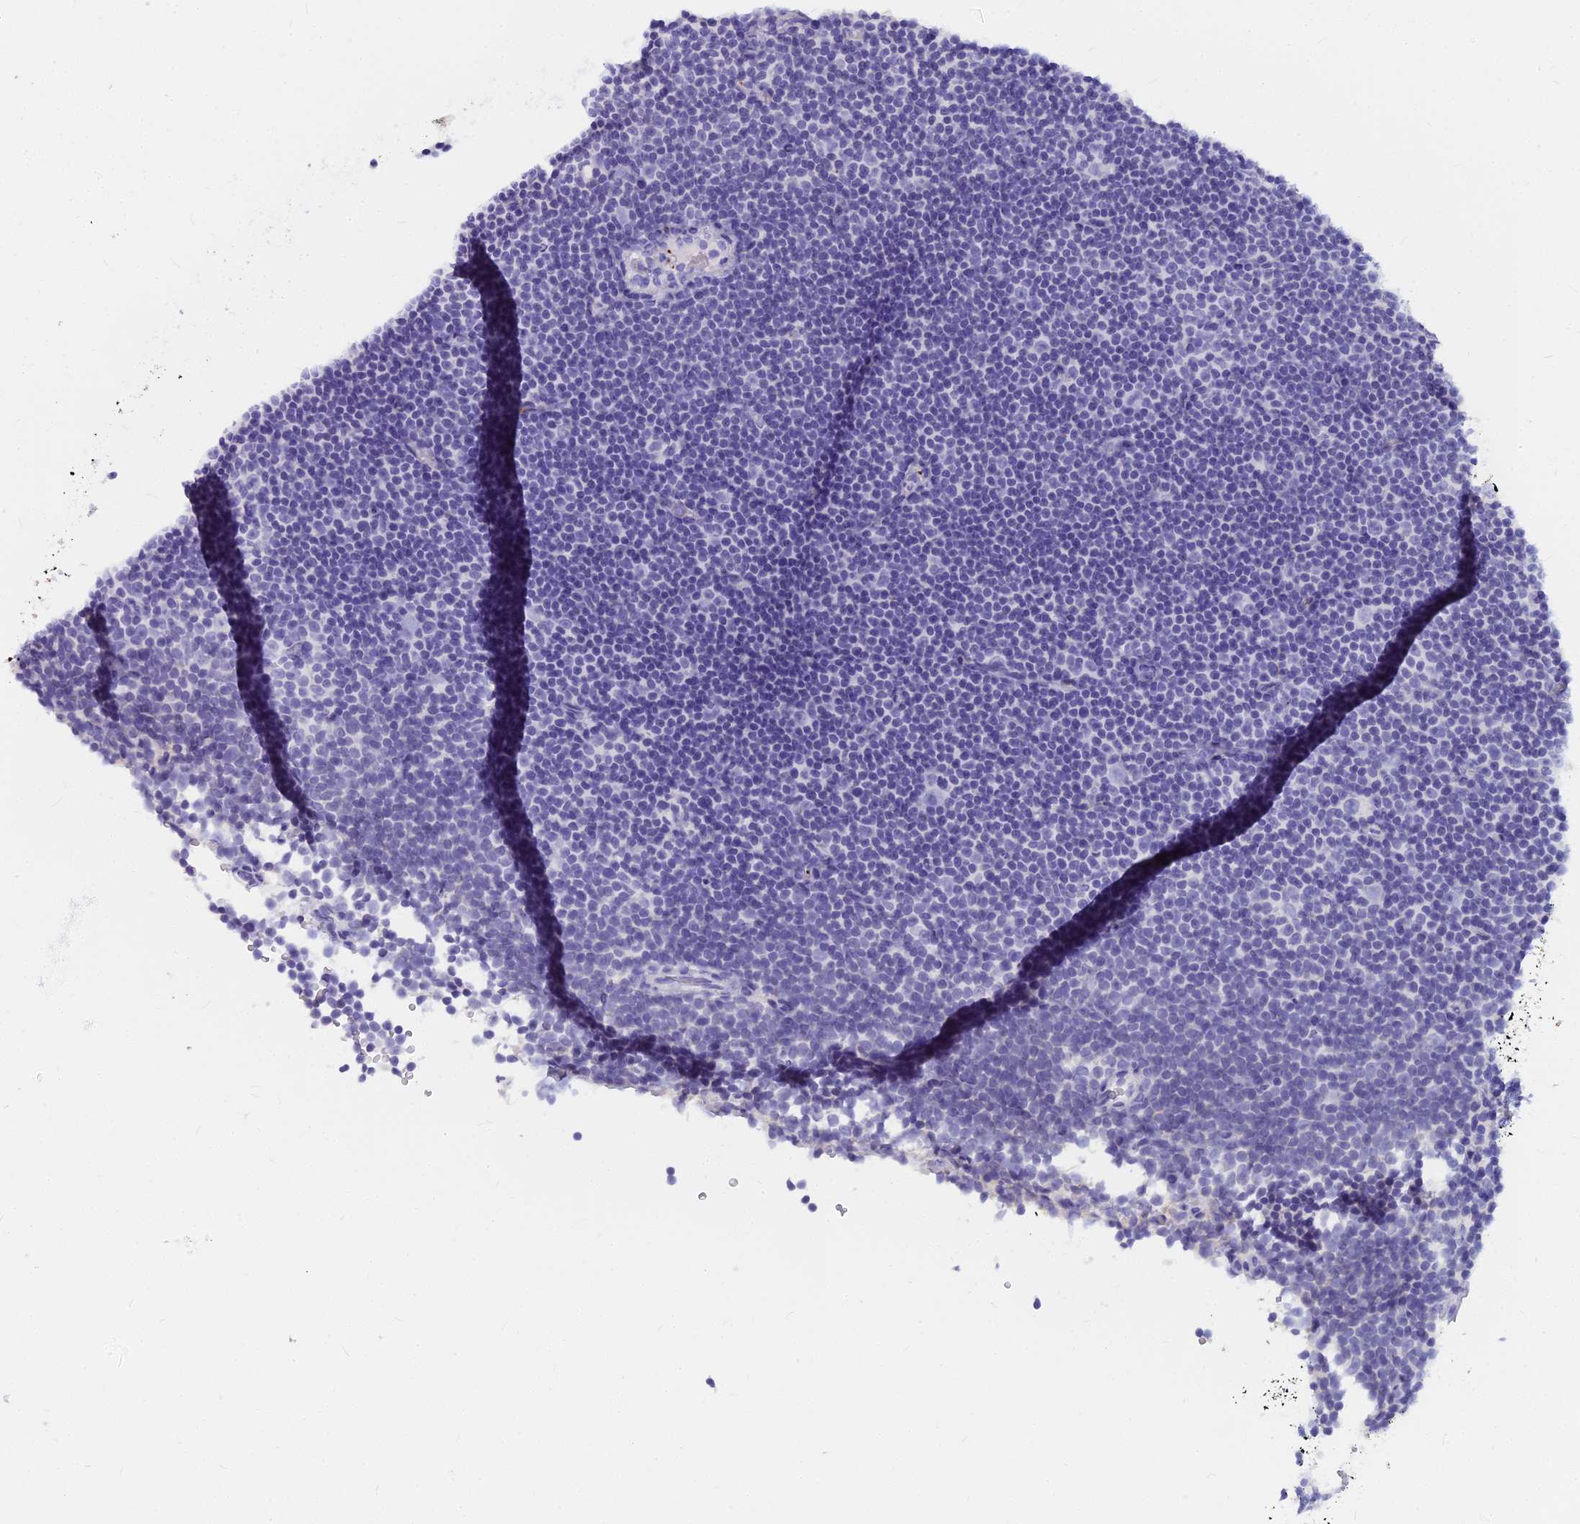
{"staining": {"intensity": "negative", "quantity": "none", "location": "none"}, "tissue": "lymphoma", "cell_type": "Tumor cells", "image_type": "cancer", "snomed": [{"axis": "morphology", "description": "Malignant lymphoma, non-Hodgkin's type, Low grade"}, {"axis": "topography", "description": "Lymph node"}], "caption": "Protein analysis of low-grade malignant lymphoma, non-Hodgkin's type demonstrates no significant staining in tumor cells.", "gene": "EVI2A", "patient": {"sex": "female", "age": 67}}